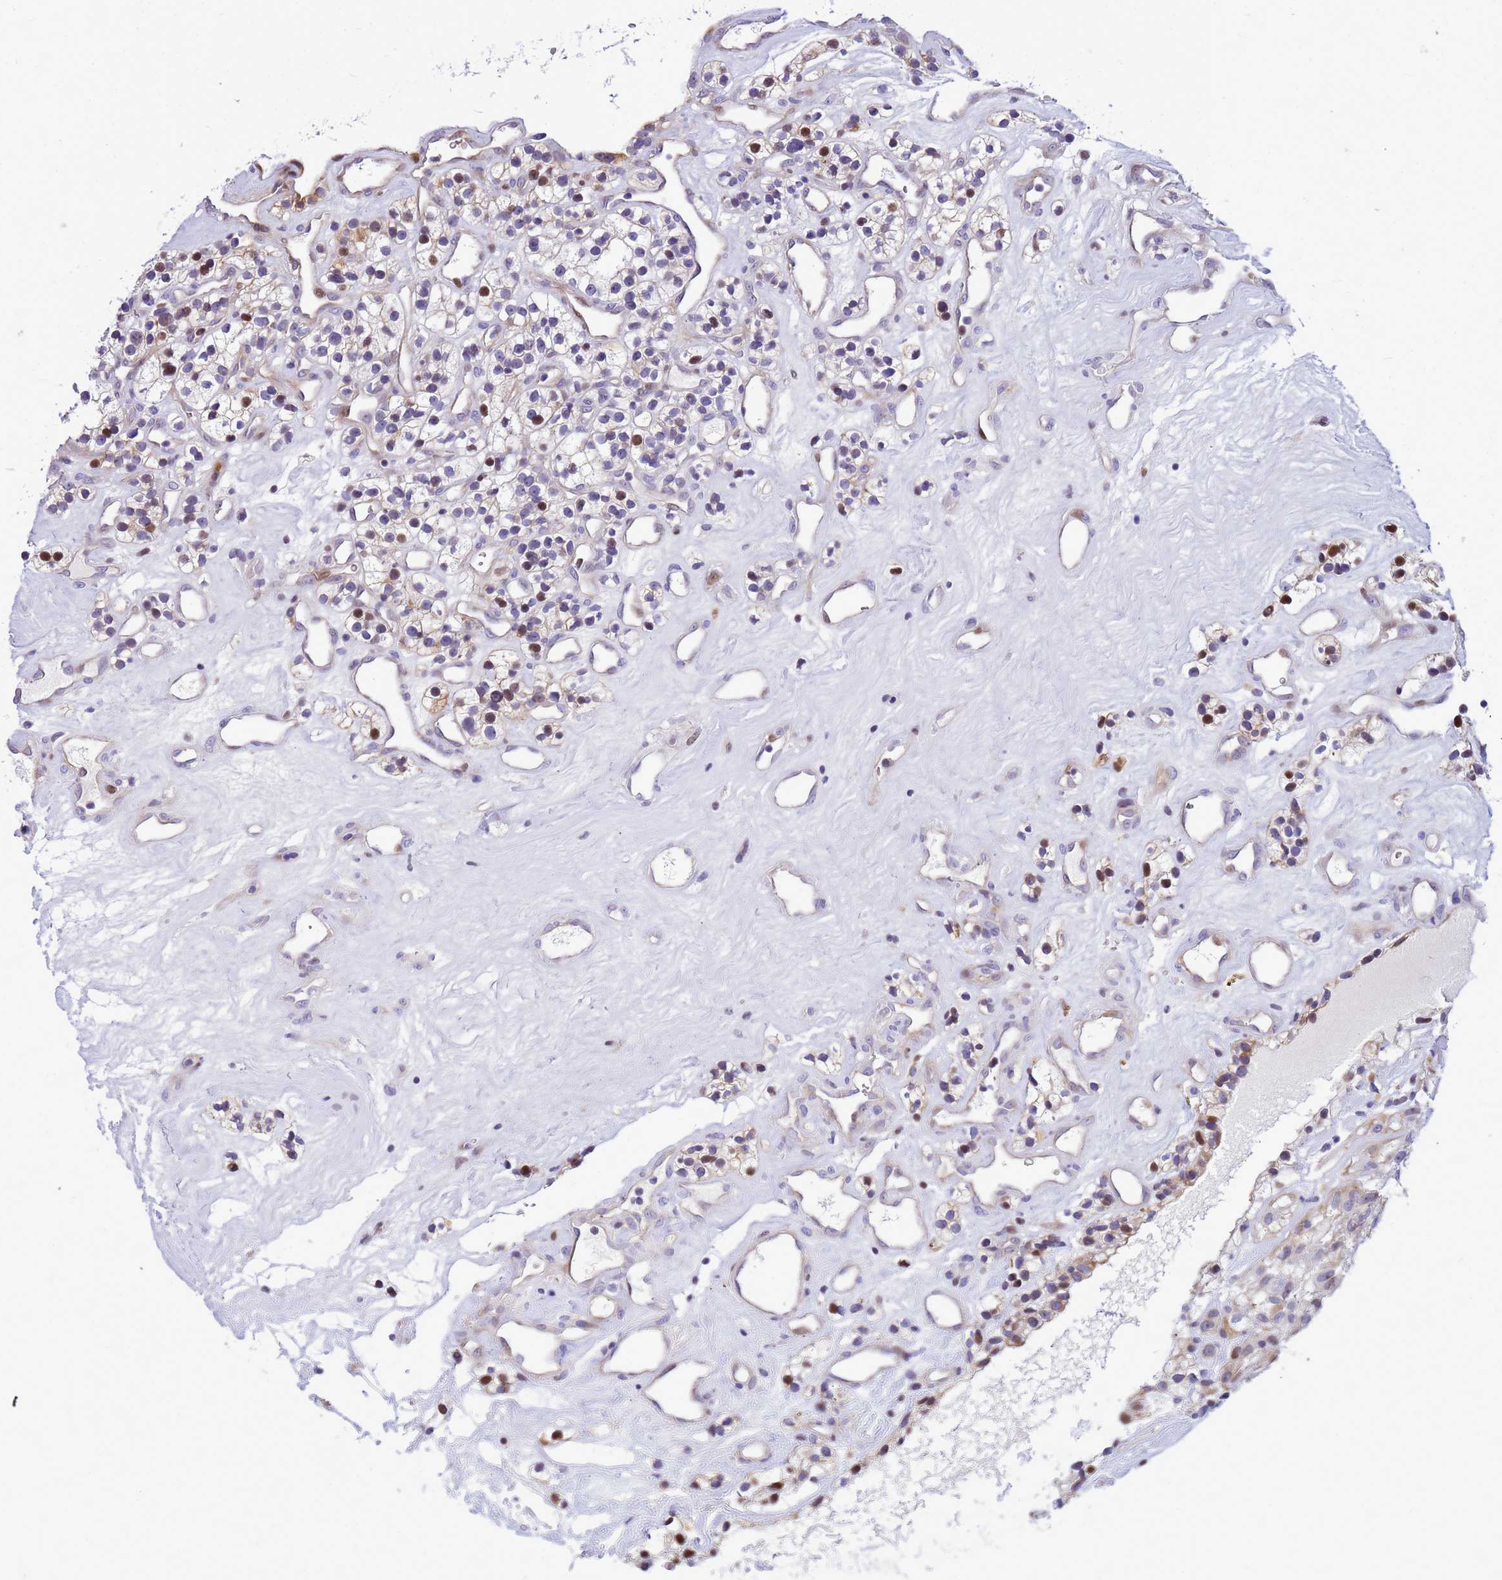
{"staining": {"intensity": "strong", "quantity": "<25%", "location": "nuclear"}, "tissue": "renal cancer", "cell_type": "Tumor cells", "image_type": "cancer", "snomed": [{"axis": "morphology", "description": "Adenocarcinoma, NOS"}, {"axis": "topography", "description": "Kidney"}], "caption": "An image of adenocarcinoma (renal) stained for a protein shows strong nuclear brown staining in tumor cells.", "gene": "ADAMTS7", "patient": {"sex": "female", "age": 57}}